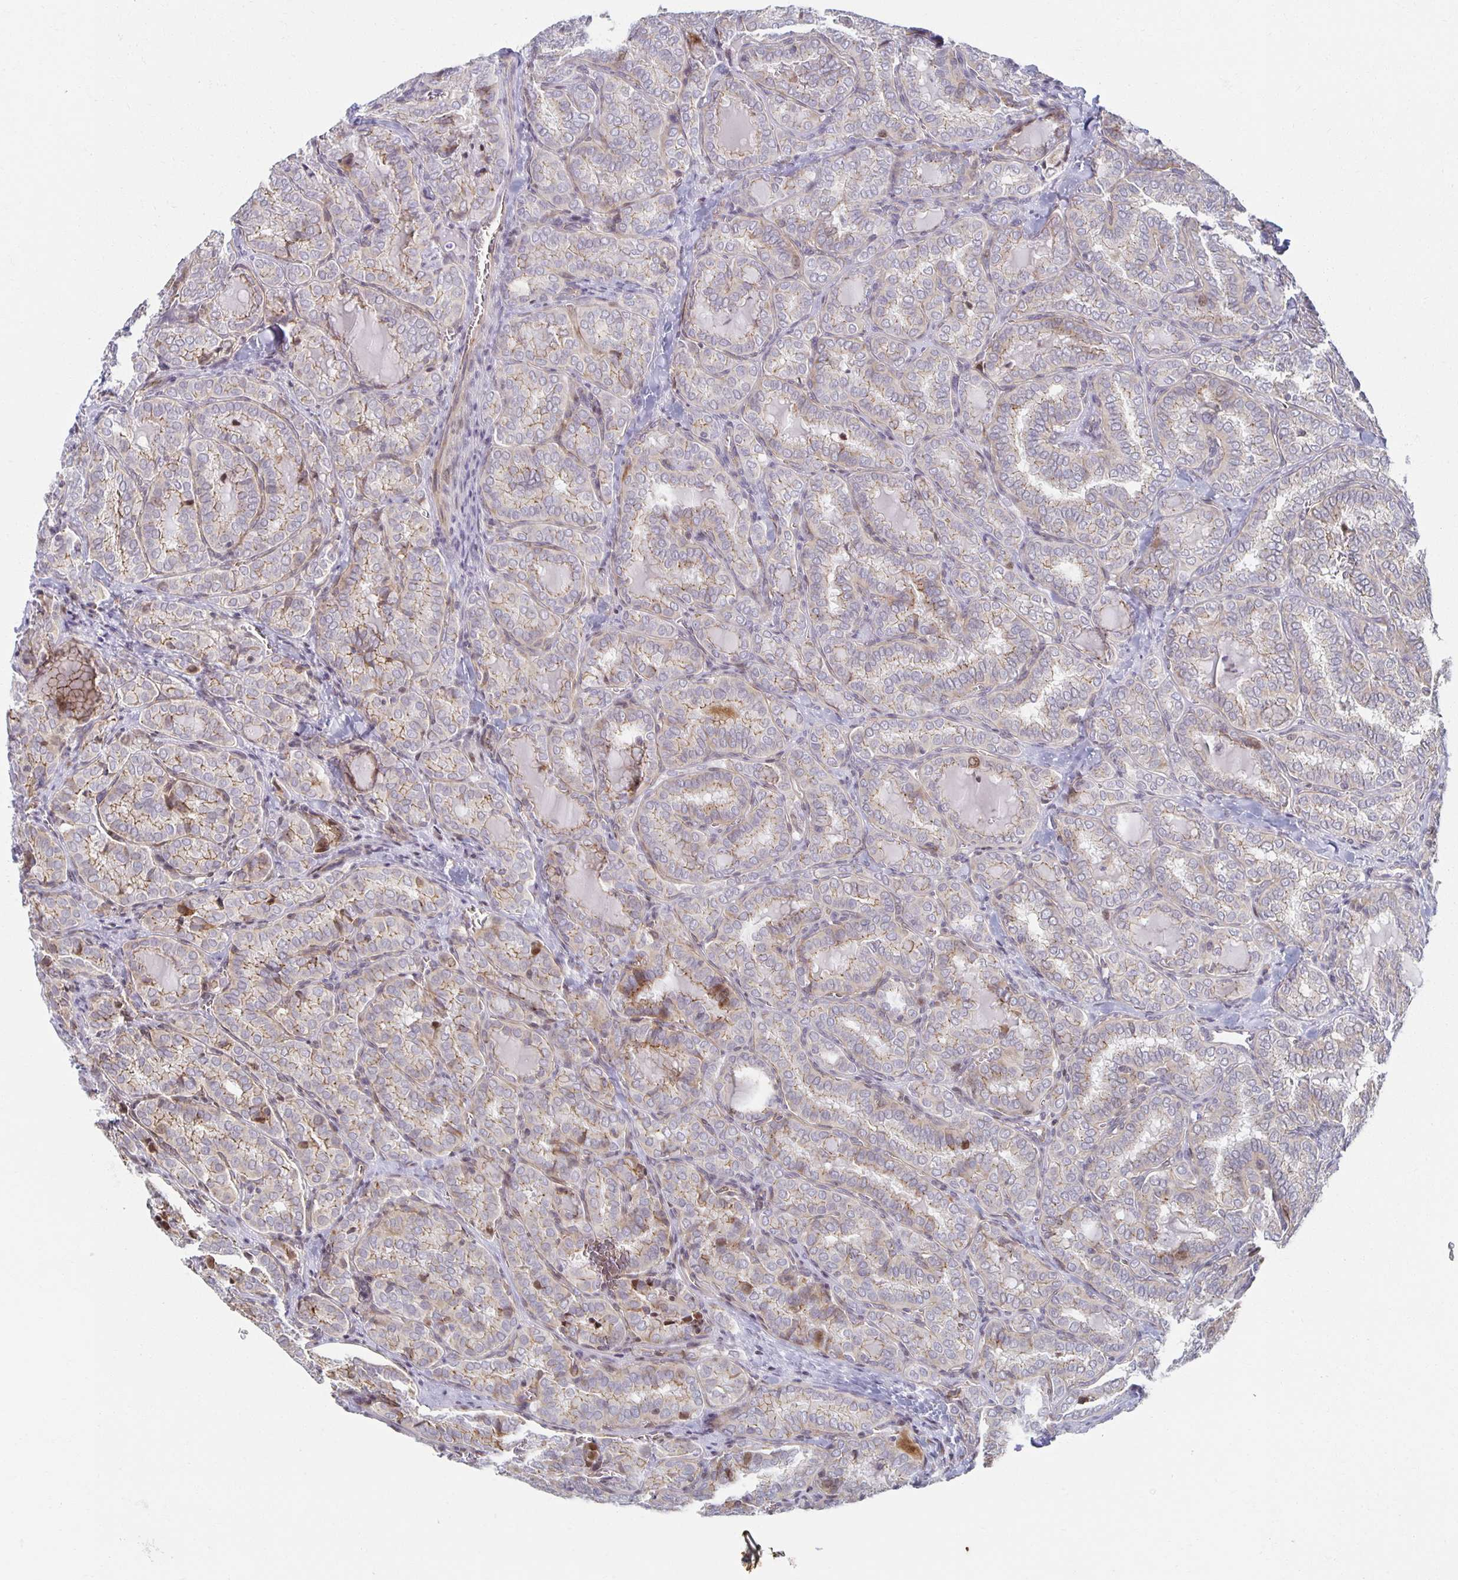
{"staining": {"intensity": "weak", "quantity": "<25%", "location": "cytoplasmic/membranous"}, "tissue": "thyroid cancer", "cell_type": "Tumor cells", "image_type": "cancer", "snomed": [{"axis": "morphology", "description": "Papillary adenocarcinoma, NOS"}, {"axis": "topography", "description": "Thyroid gland"}], "caption": "Protein analysis of thyroid cancer shows no significant expression in tumor cells. Brightfield microscopy of immunohistochemistry (IHC) stained with DAB (brown) and hematoxylin (blue), captured at high magnification.", "gene": "HCFC1R1", "patient": {"sex": "female", "age": 30}}